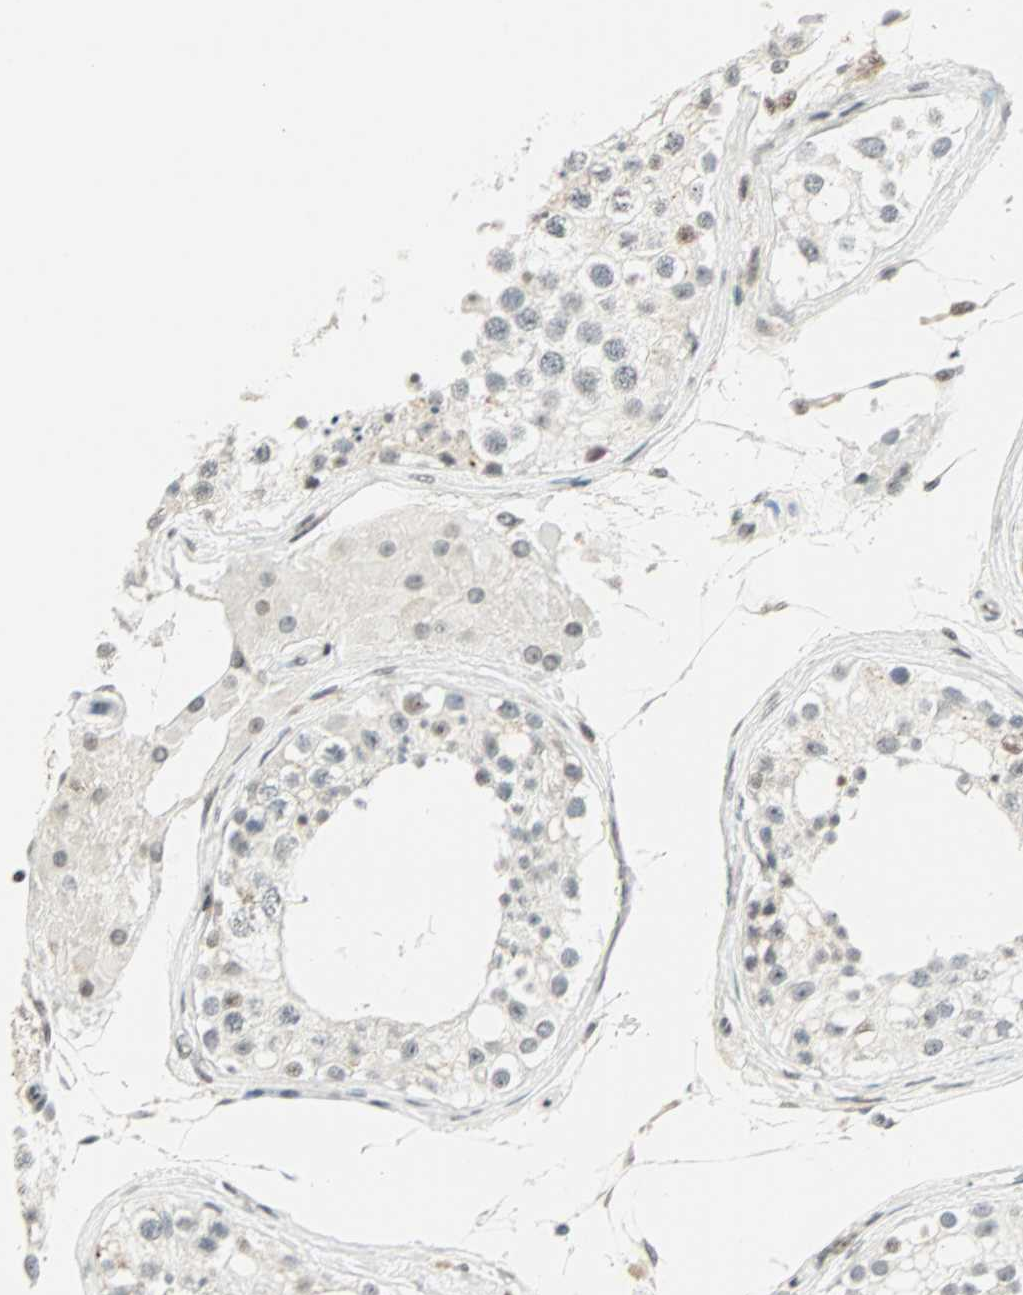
{"staining": {"intensity": "weak", "quantity": "<25%", "location": "nuclear"}, "tissue": "testis", "cell_type": "Cells in seminiferous ducts", "image_type": "normal", "snomed": [{"axis": "morphology", "description": "Normal tissue, NOS"}, {"axis": "topography", "description": "Testis"}], "caption": "This is a histopathology image of IHC staining of normal testis, which shows no positivity in cells in seminiferous ducts. The staining was performed using DAB (3,3'-diaminobenzidine) to visualize the protein expression in brown, while the nuclei were stained in blue with hematoxylin (Magnification: 20x).", "gene": "SMAD3", "patient": {"sex": "male", "age": 68}}